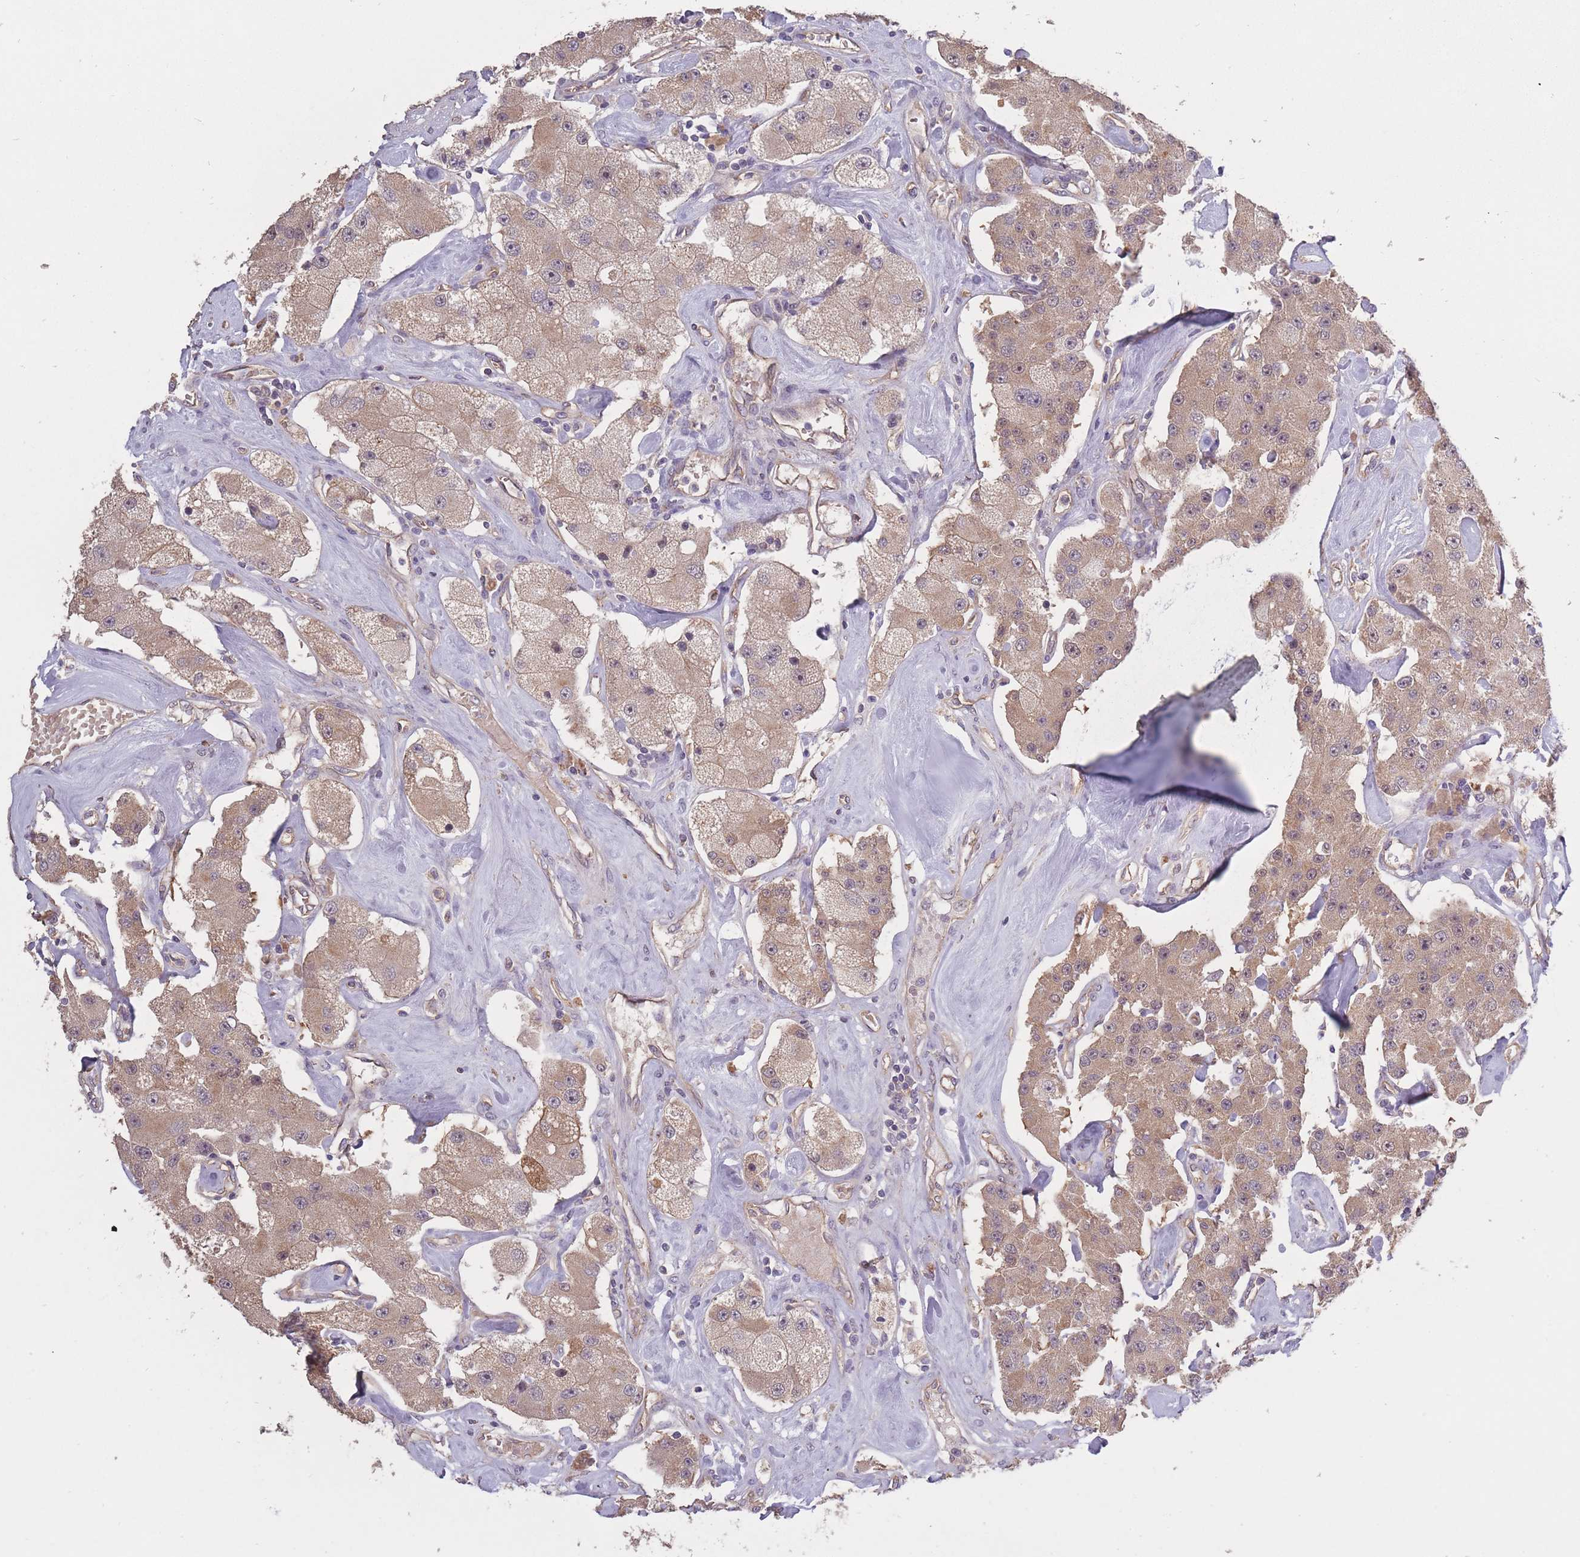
{"staining": {"intensity": "moderate", "quantity": ">75%", "location": "cytoplasmic/membranous"}, "tissue": "carcinoid", "cell_type": "Tumor cells", "image_type": "cancer", "snomed": [{"axis": "morphology", "description": "Carcinoid, malignant, NOS"}, {"axis": "topography", "description": "Pancreas"}], "caption": "There is medium levels of moderate cytoplasmic/membranous expression in tumor cells of malignant carcinoid, as demonstrated by immunohistochemical staining (brown color).", "gene": "KIAA1755", "patient": {"sex": "male", "age": 41}}